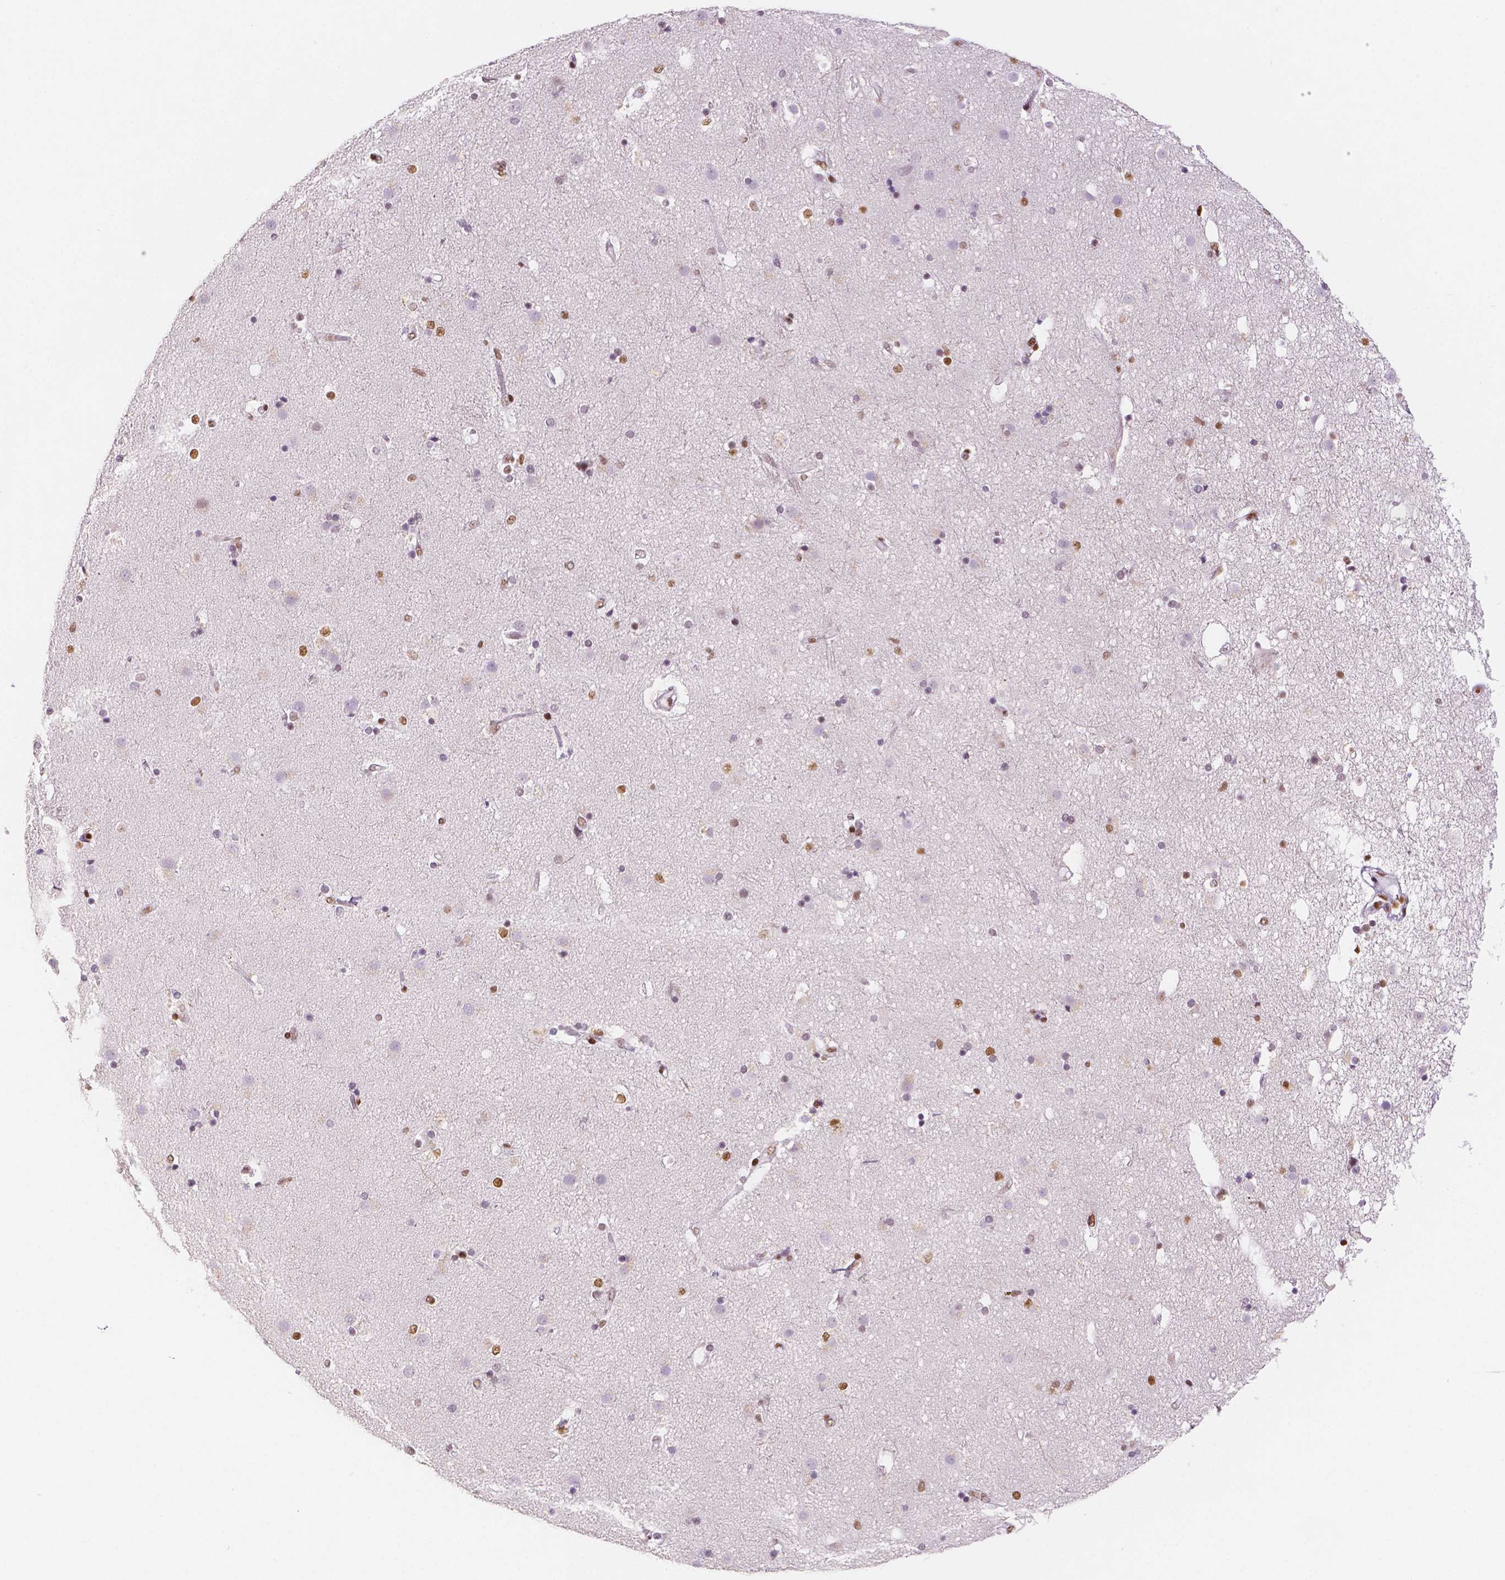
{"staining": {"intensity": "moderate", "quantity": "<25%", "location": "nuclear"}, "tissue": "caudate", "cell_type": "Glial cells", "image_type": "normal", "snomed": [{"axis": "morphology", "description": "Normal tissue, NOS"}, {"axis": "topography", "description": "Lateral ventricle wall"}], "caption": "Caudate stained with DAB (3,3'-diaminobenzidine) immunohistochemistry shows low levels of moderate nuclear expression in about <25% of glial cells.", "gene": "HDAC1", "patient": {"sex": "female", "age": 71}}